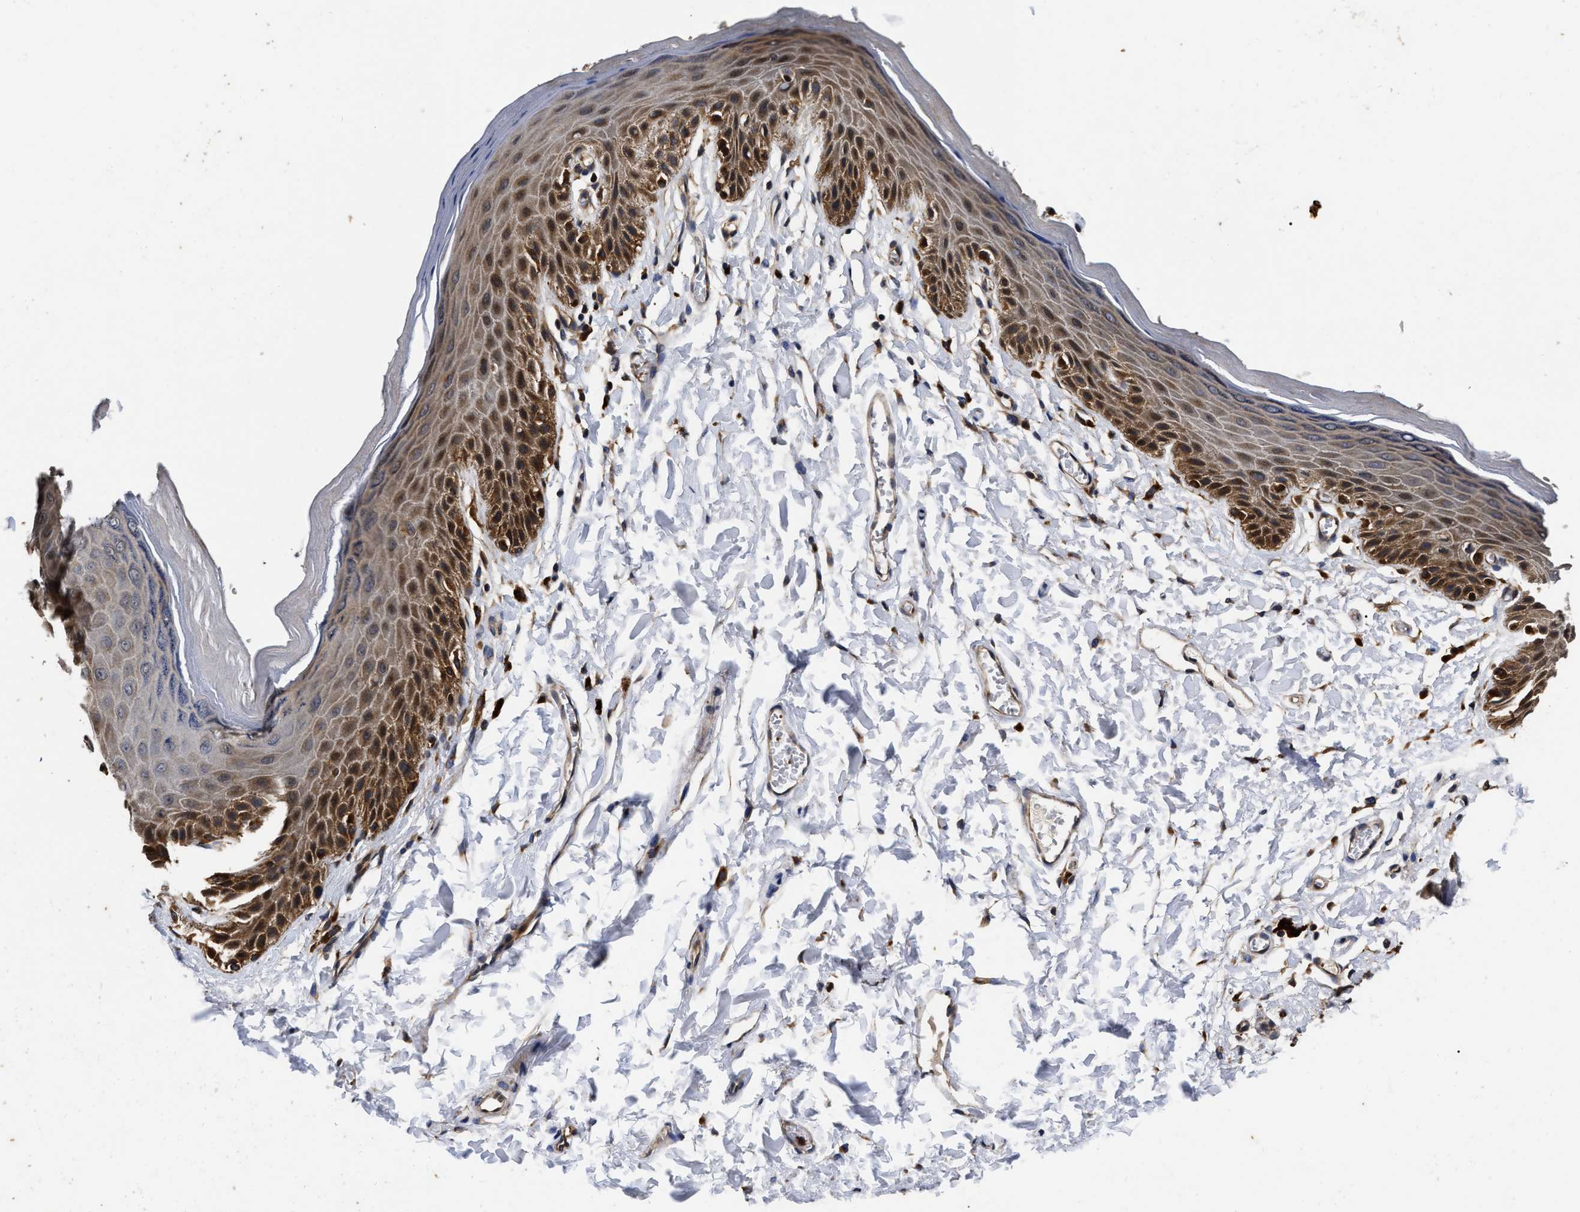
{"staining": {"intensity": "moderate", "quantity": "25%-75%", "location": "cytoplasmic/membranous"}, "tissue": "skin", "cell_type": "Epidermal cells", "image_type": "normal", "snomed": [{"axis": "morphology", "description": "Normal tissue, NOS"}, {"axis": "topography", "description": "Anal"}], "caption": "Immunohistochemistry of benign skin shows medium levels of moderate cytoplasmic/membranous positivity in approximately 25%-75% of epidermal cells.", "gene": "ABCG8", "patient": {"sex": "male", "age": 44}}